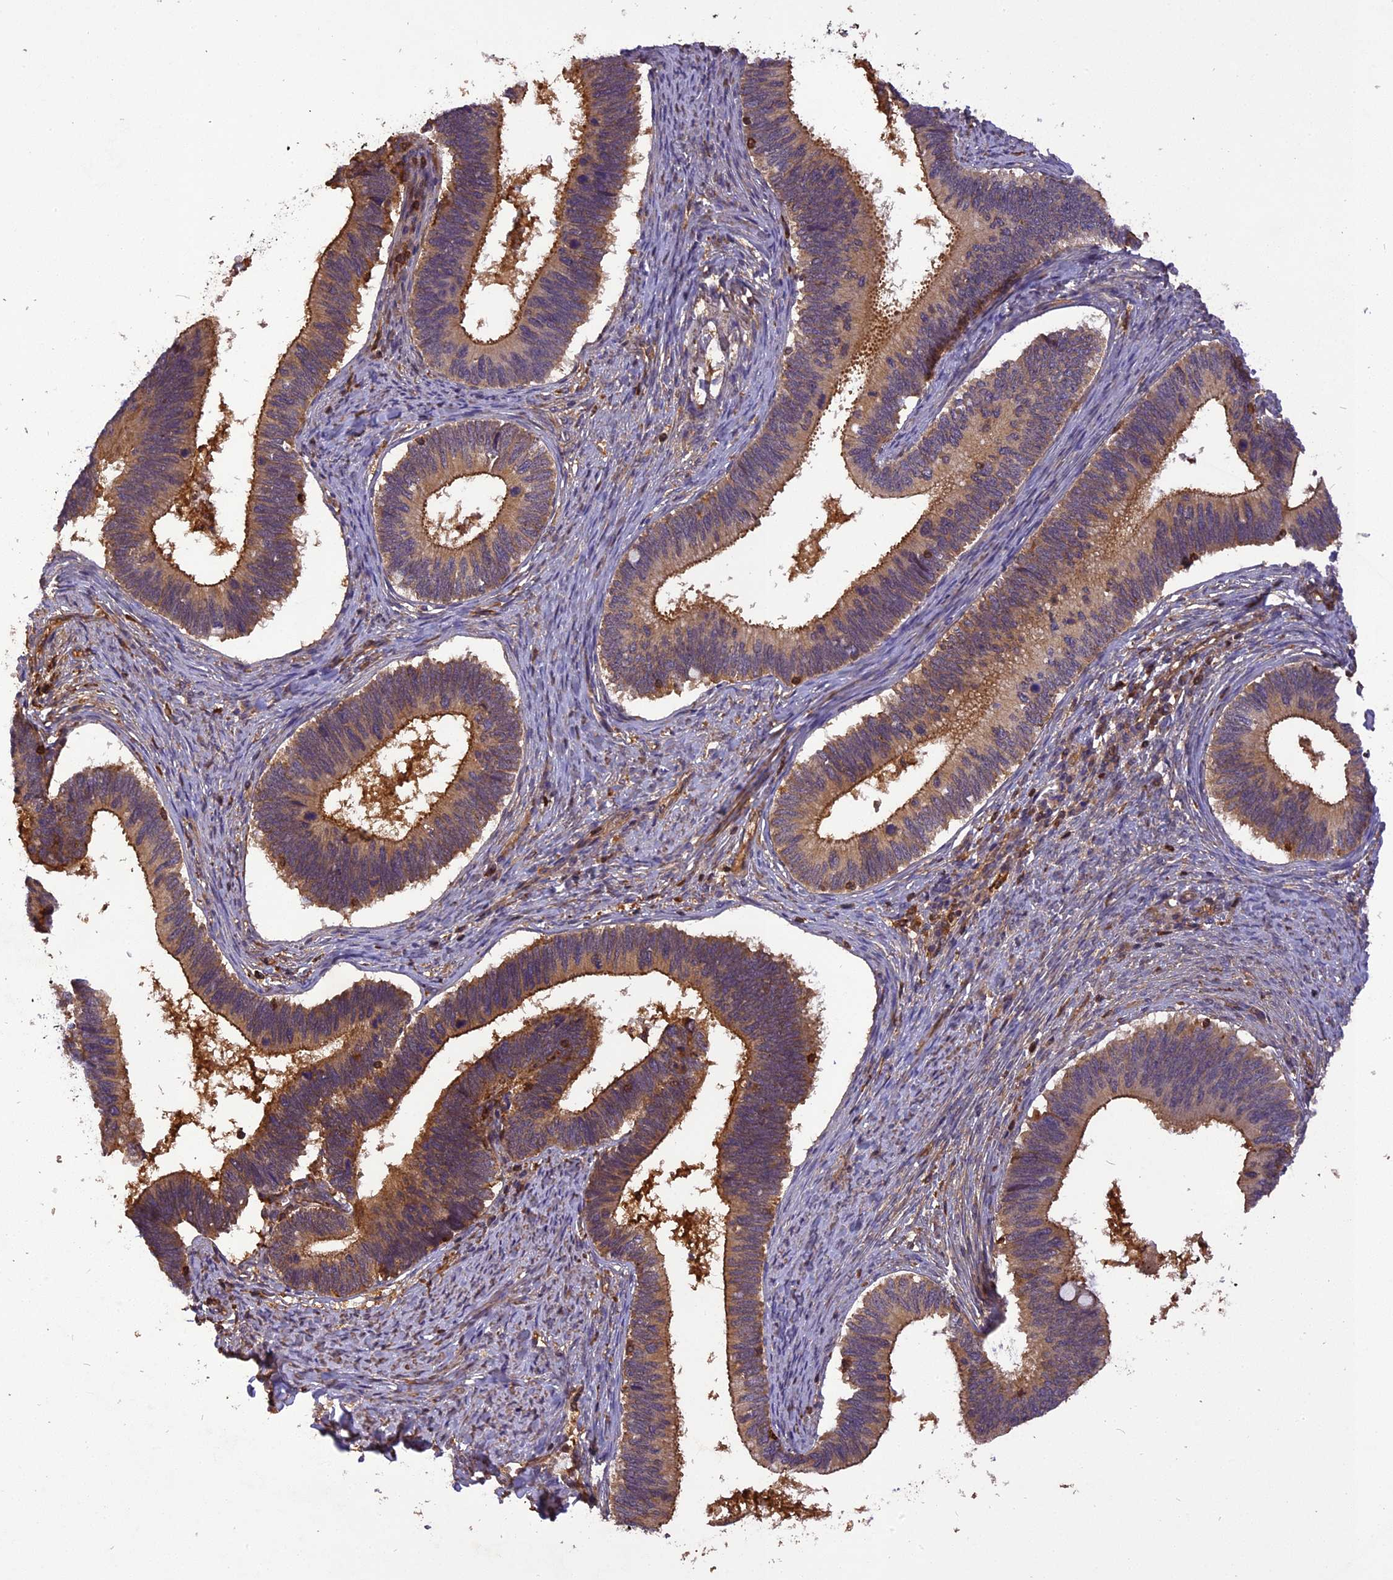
{"staining": {"intensity": "moderate", "quantity": ">75%", "location": "cytoplasmic/membranous"}, "tissue": "cervical cancer", "cell_type": "Tumor cells", "image_type": "cancer", "snomed": [{"axis": "morphology", "description": "Adenocarcinoma, NOS"}, {"axis": "topography", "description": "Cervix"}], "caption": "Adenocarcinoma (cervical) stained with a protein marker shows moderate staining in tumor cells.", "gene": "STOML1", "patient": {"sex": "female", "age": 42}}